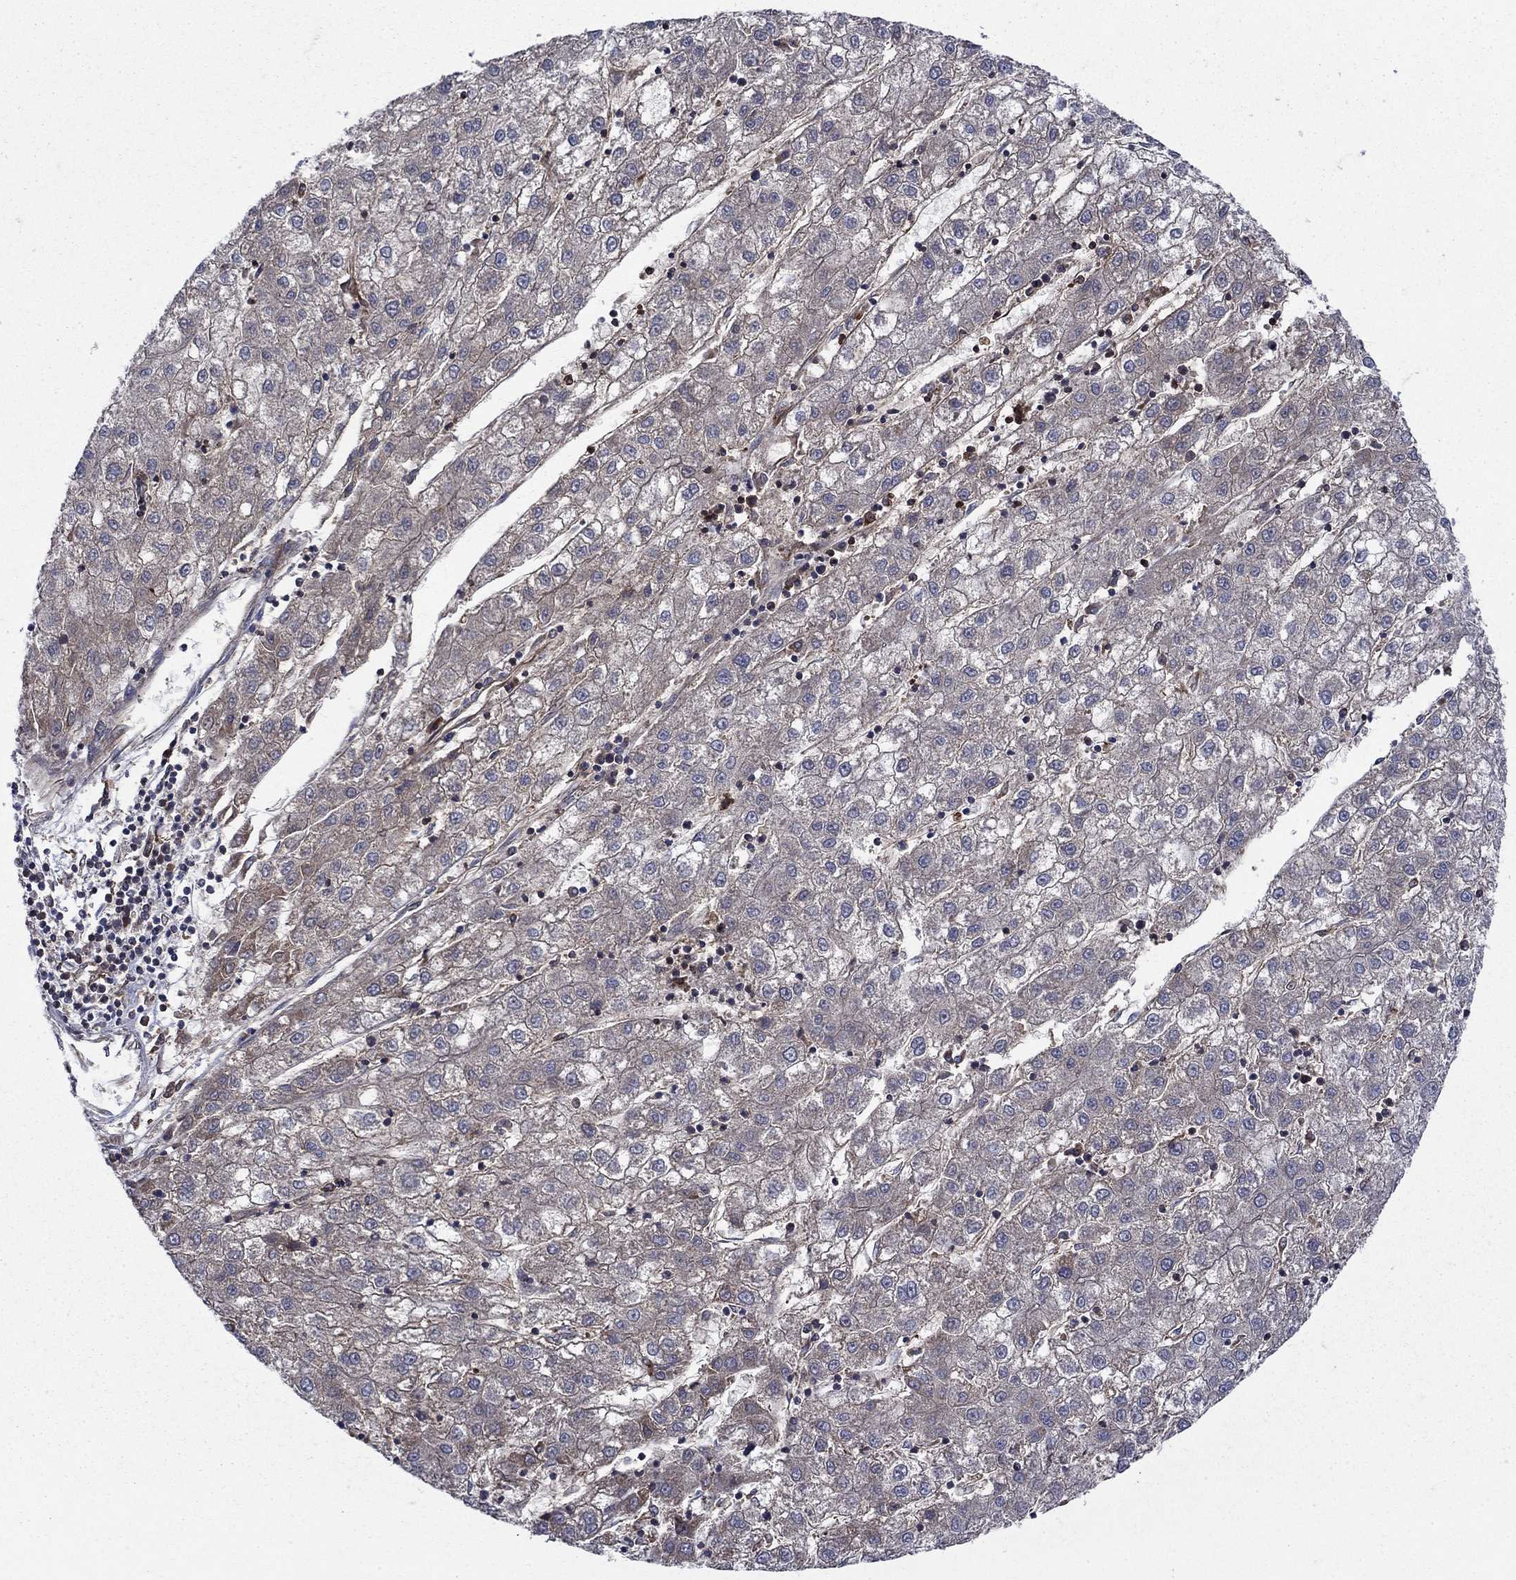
{"staining": {"intensity": "weak", "quantity": "<25%", "location": "cytoplasmic/membranous"}, "tissue": "liver cancer", "cell_type": "Tumor cells", "image_type": "cancer", "snomed": [{"axis": "morphology", "description": "Carcinoma, Hepatocellular, NOS"}, {"axis": "topography", "description": "Liver"}], "caption": "A high-resolution image shows immunohistochemistry staining of liver cancer (hepatocellular carcinoma), which reveals no significant positivity in tumor cells.", "gene": "RNF19B", "patient": {"sex": "male", "age": 72}}